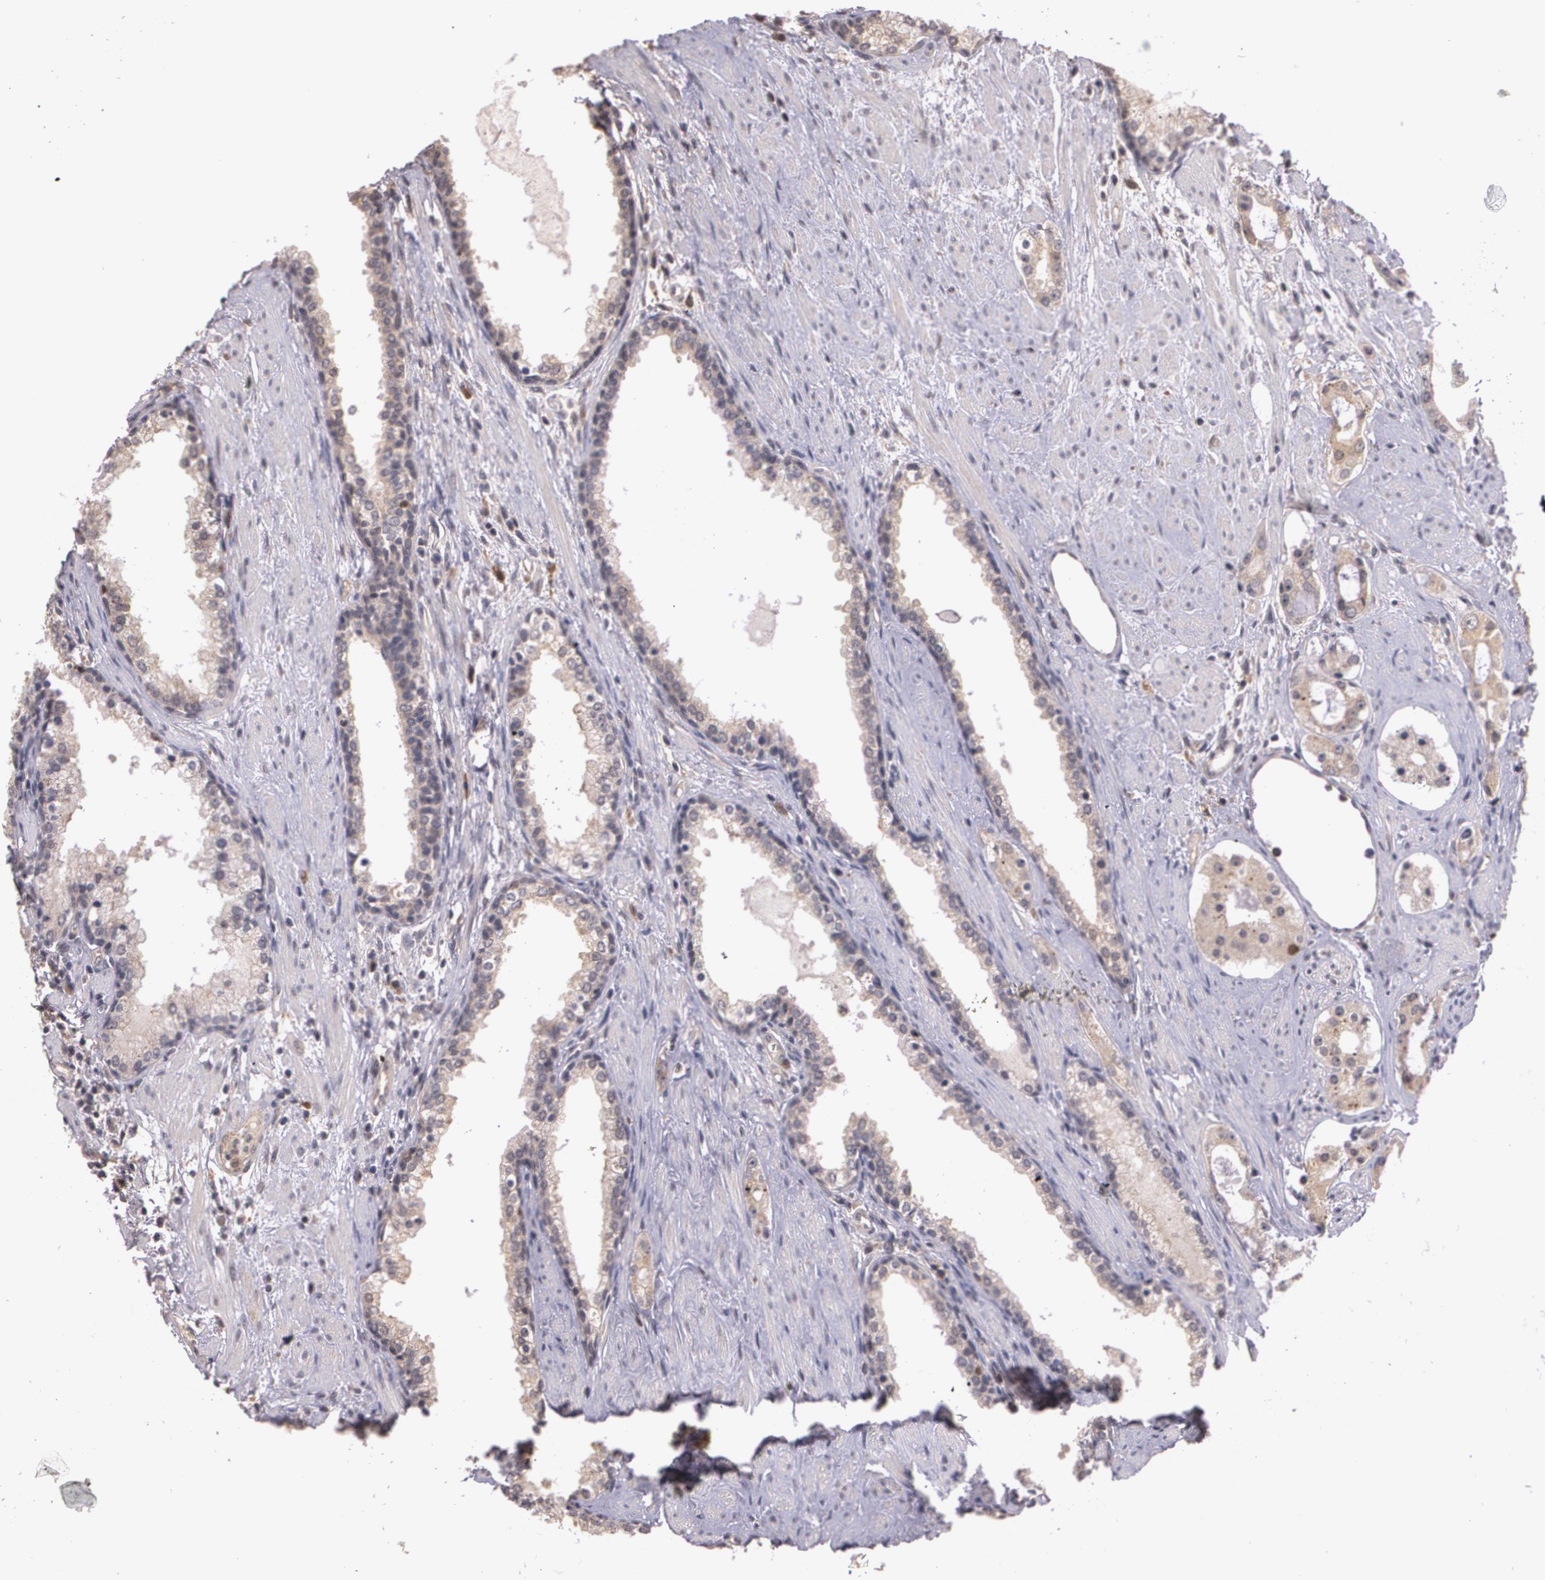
{"staining": {"intensity": "weak", "quantity": "25%-75%", "location": "cytoplasmic/membranous"}, "tissue": "prostate cancer", "cell_type": "Tumor cells", "image_type": "cancer", "snomed": [{"axis": "morphology", "description": "Adenocarcinoma, Medium grade"}, {"axis": "topography", "description": "Prostate"}], "caption": "This is a histology image of immunohistochemistry staining of prostate cancer (medium-grade adenocarcinoma), which shows weak positivity in the cytoplasmic/membranous of tumor cells.", "gene": "BRCA1", "patient": {"sex": "male", "age": 73}}